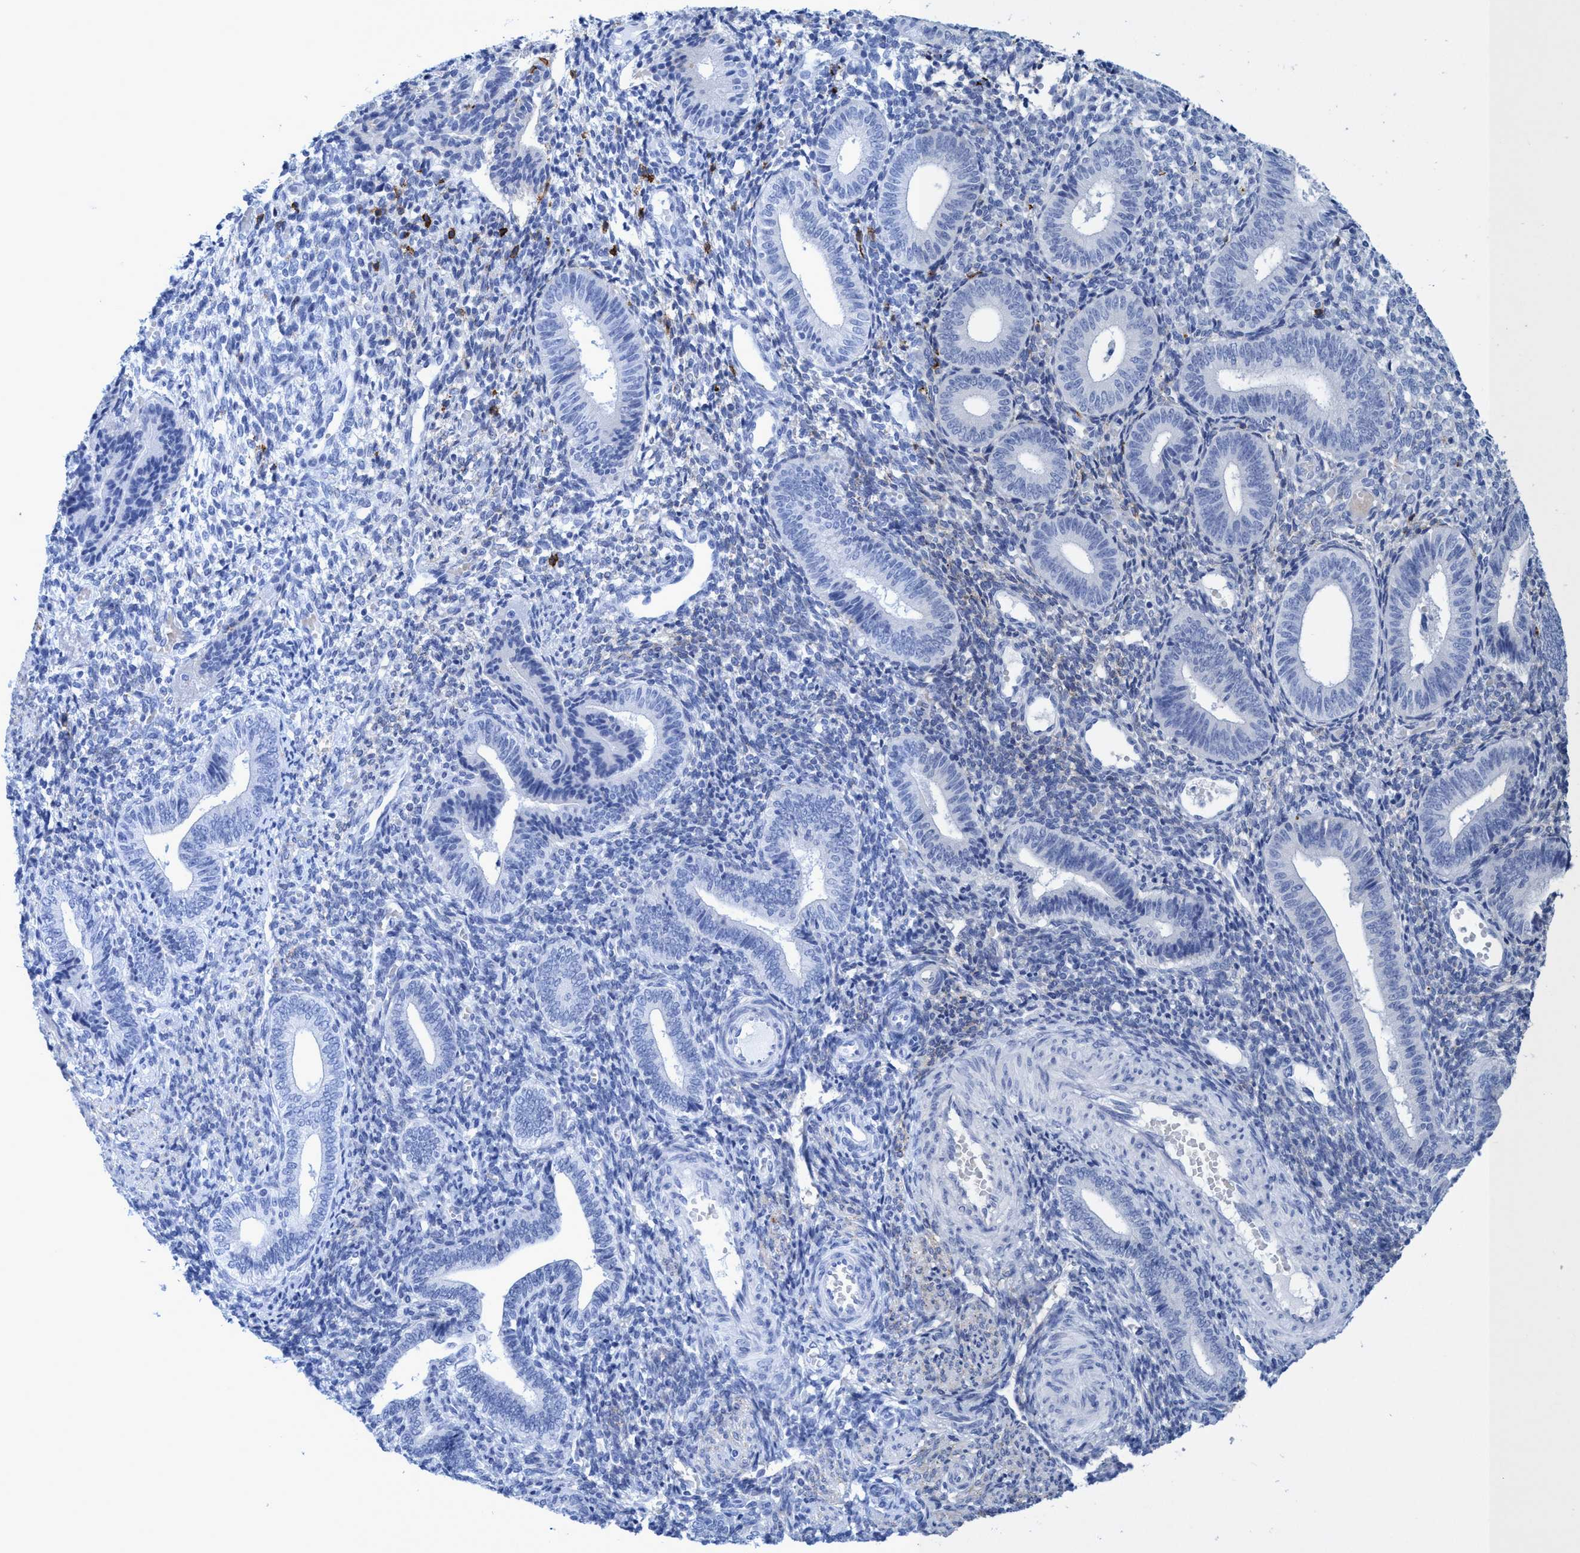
{"staining": {"intensity": "negative", "quantity": "none", "location": "none"}, "tissue": "endometrium", "cell_type": "Cells in endometrial stroma", "image_type": "normal", "snomed": [{"axis": "morphology", "description": "Normal tissue, NOS"}, {"axis": "topography", "description": "Uterus"}, {"axis": "topography", "description": "Endometrium"}], "caption": "A high-resolution image shows immunohistochemistry staining of benign endometrium, which shows no significant staining in cells in endometrial stroma.", "gene": "PLPPR1", "patient": {"sex": "female", "age": 33}}